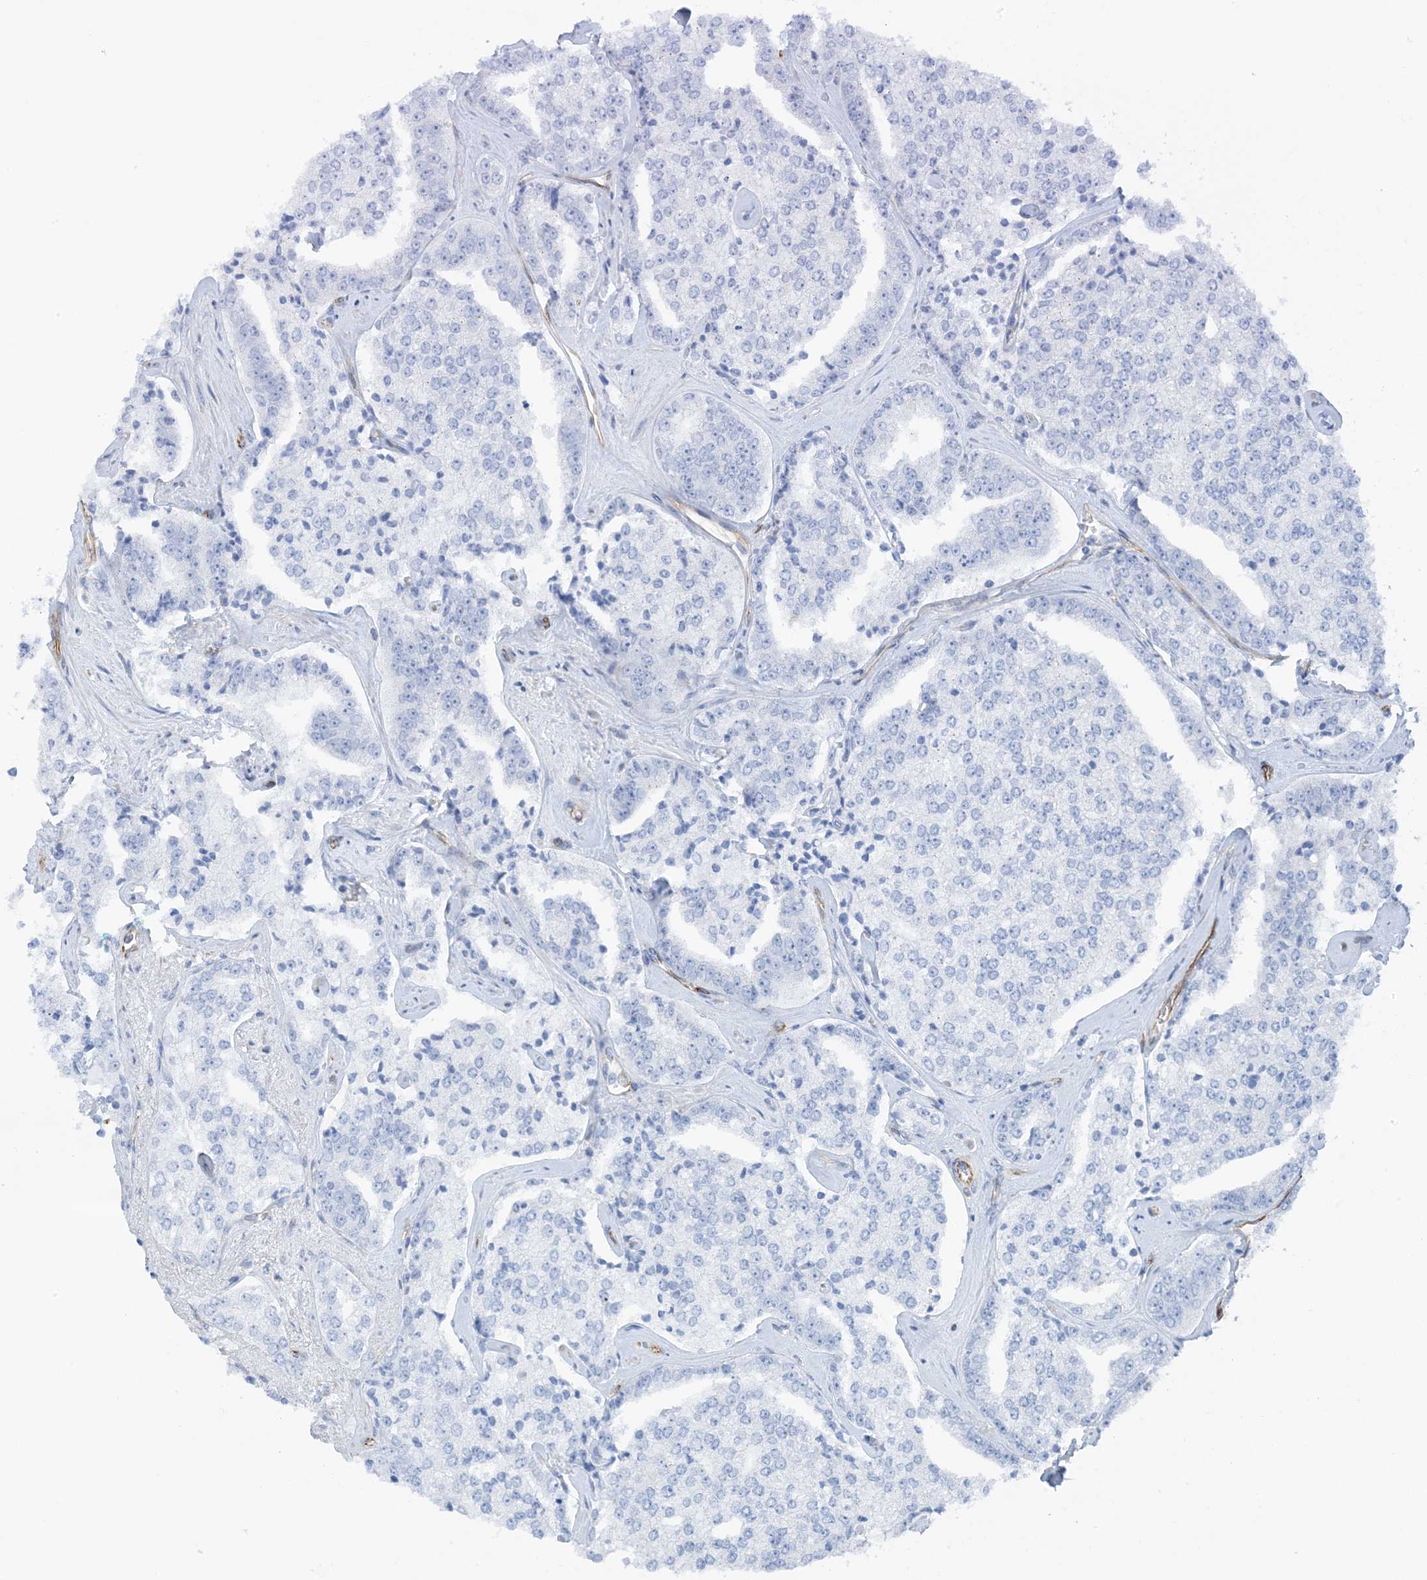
{"staining": {"intensity": "negative", "quantity": "none", "location": "none"}, "tissue": "prostate cancer", "cell_type": "Tumor cells", "image_type": "cancer", "snomed": [{"axis": "morphology", "description": "Adenocarcinoma, High grade"}, {"axis": "topography", "description": "Prostate"}], "caption": "A high-resolution image shows IHC staining of high-grade adenocarcinoma (prostate), which shows no significant staining in tumor cells. (Brightfield microscopy of DAB immunohistochemistry at high magnification).", "gene": "PID1", "patient": {"sex": "male", "age": 71}}